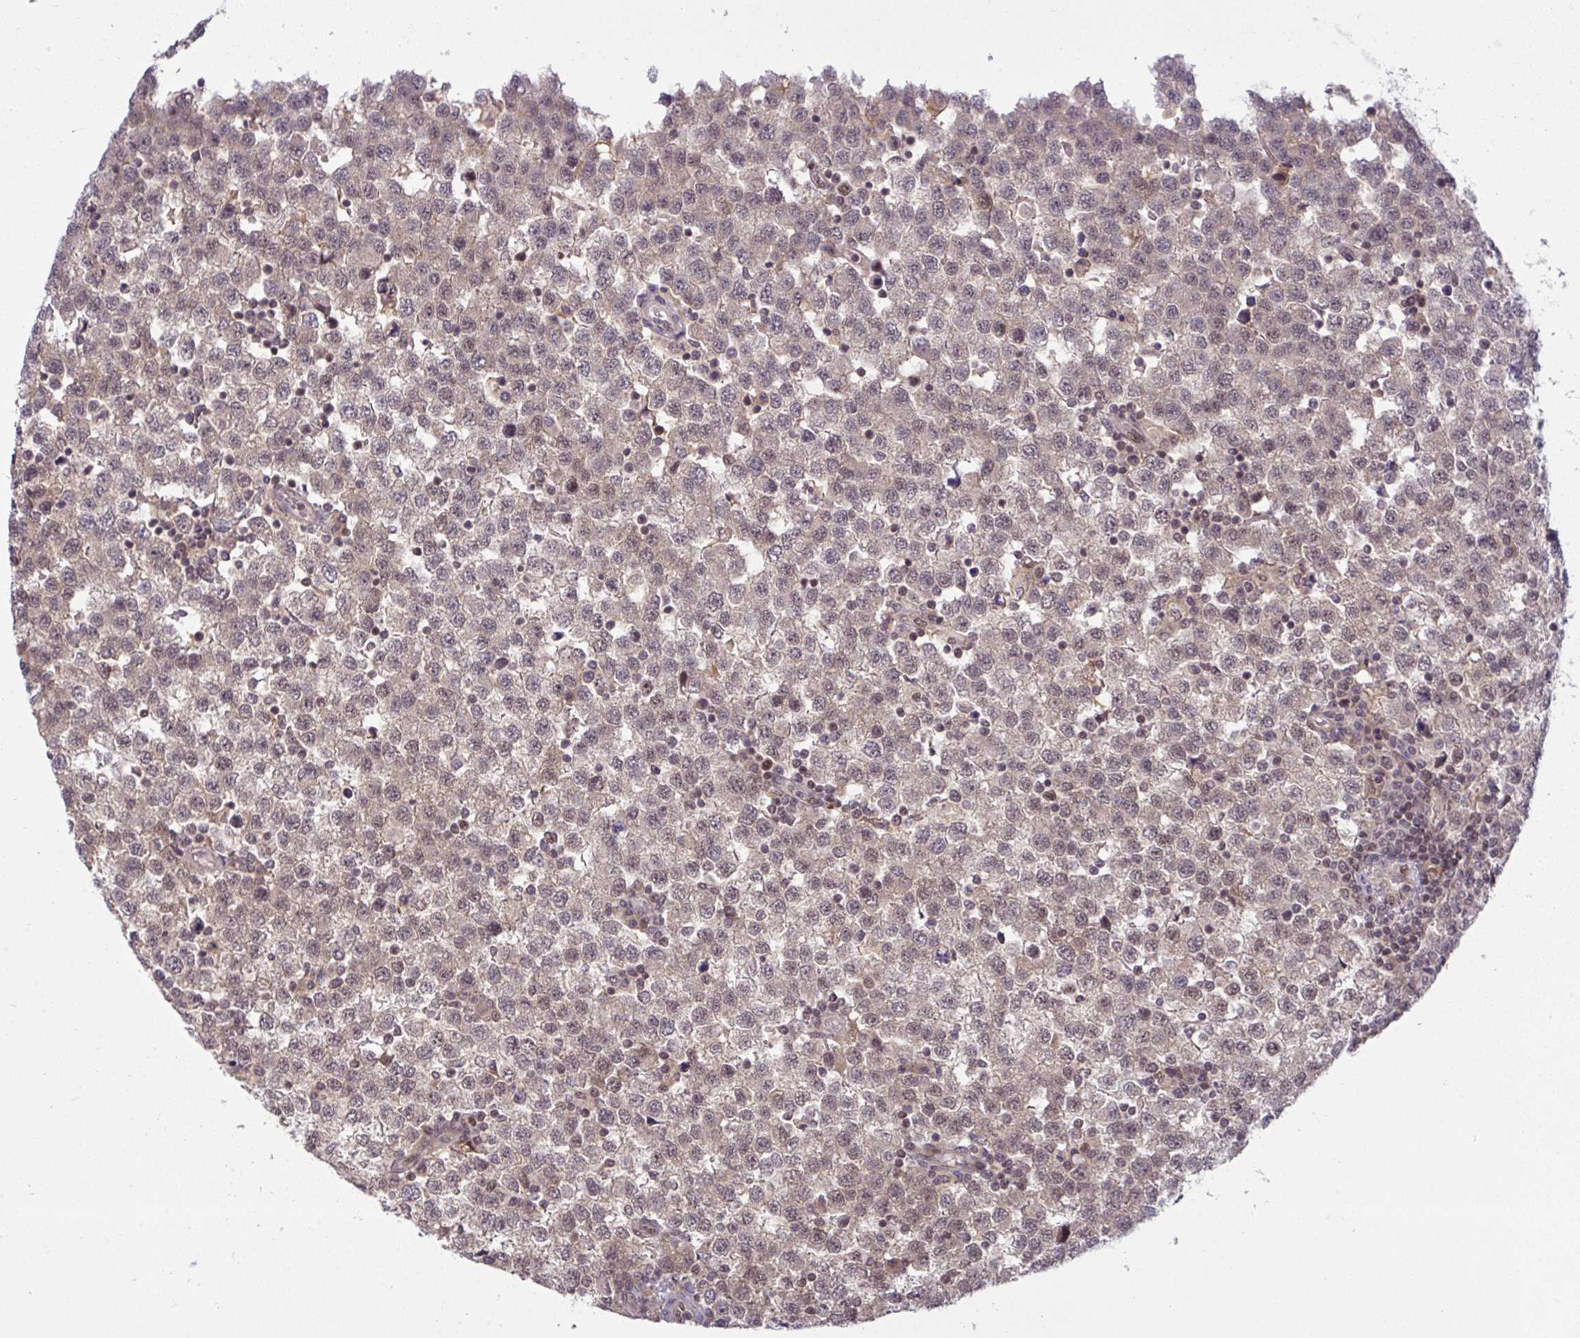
{"staining": {"intensity": "weak", "quantity": ">75%", "location": "cytoplasmic/membranous,nuclear"}, "tissue": "testis cancer", "cell_type": "Tumor cells", "image_type": "cancer", "snomed": [{"axis": "morphology", "description": "Seminoma, NOS"}, {"axis": "topography", "description": "Testis"}], "caption": "Seminoma (testis) tissue displays weak cytoplasmic/membranous and nuclear positivity in about >75% of tumor cells", "gene": "KLF2", "patient": {"sex": "male", "age": 34}}